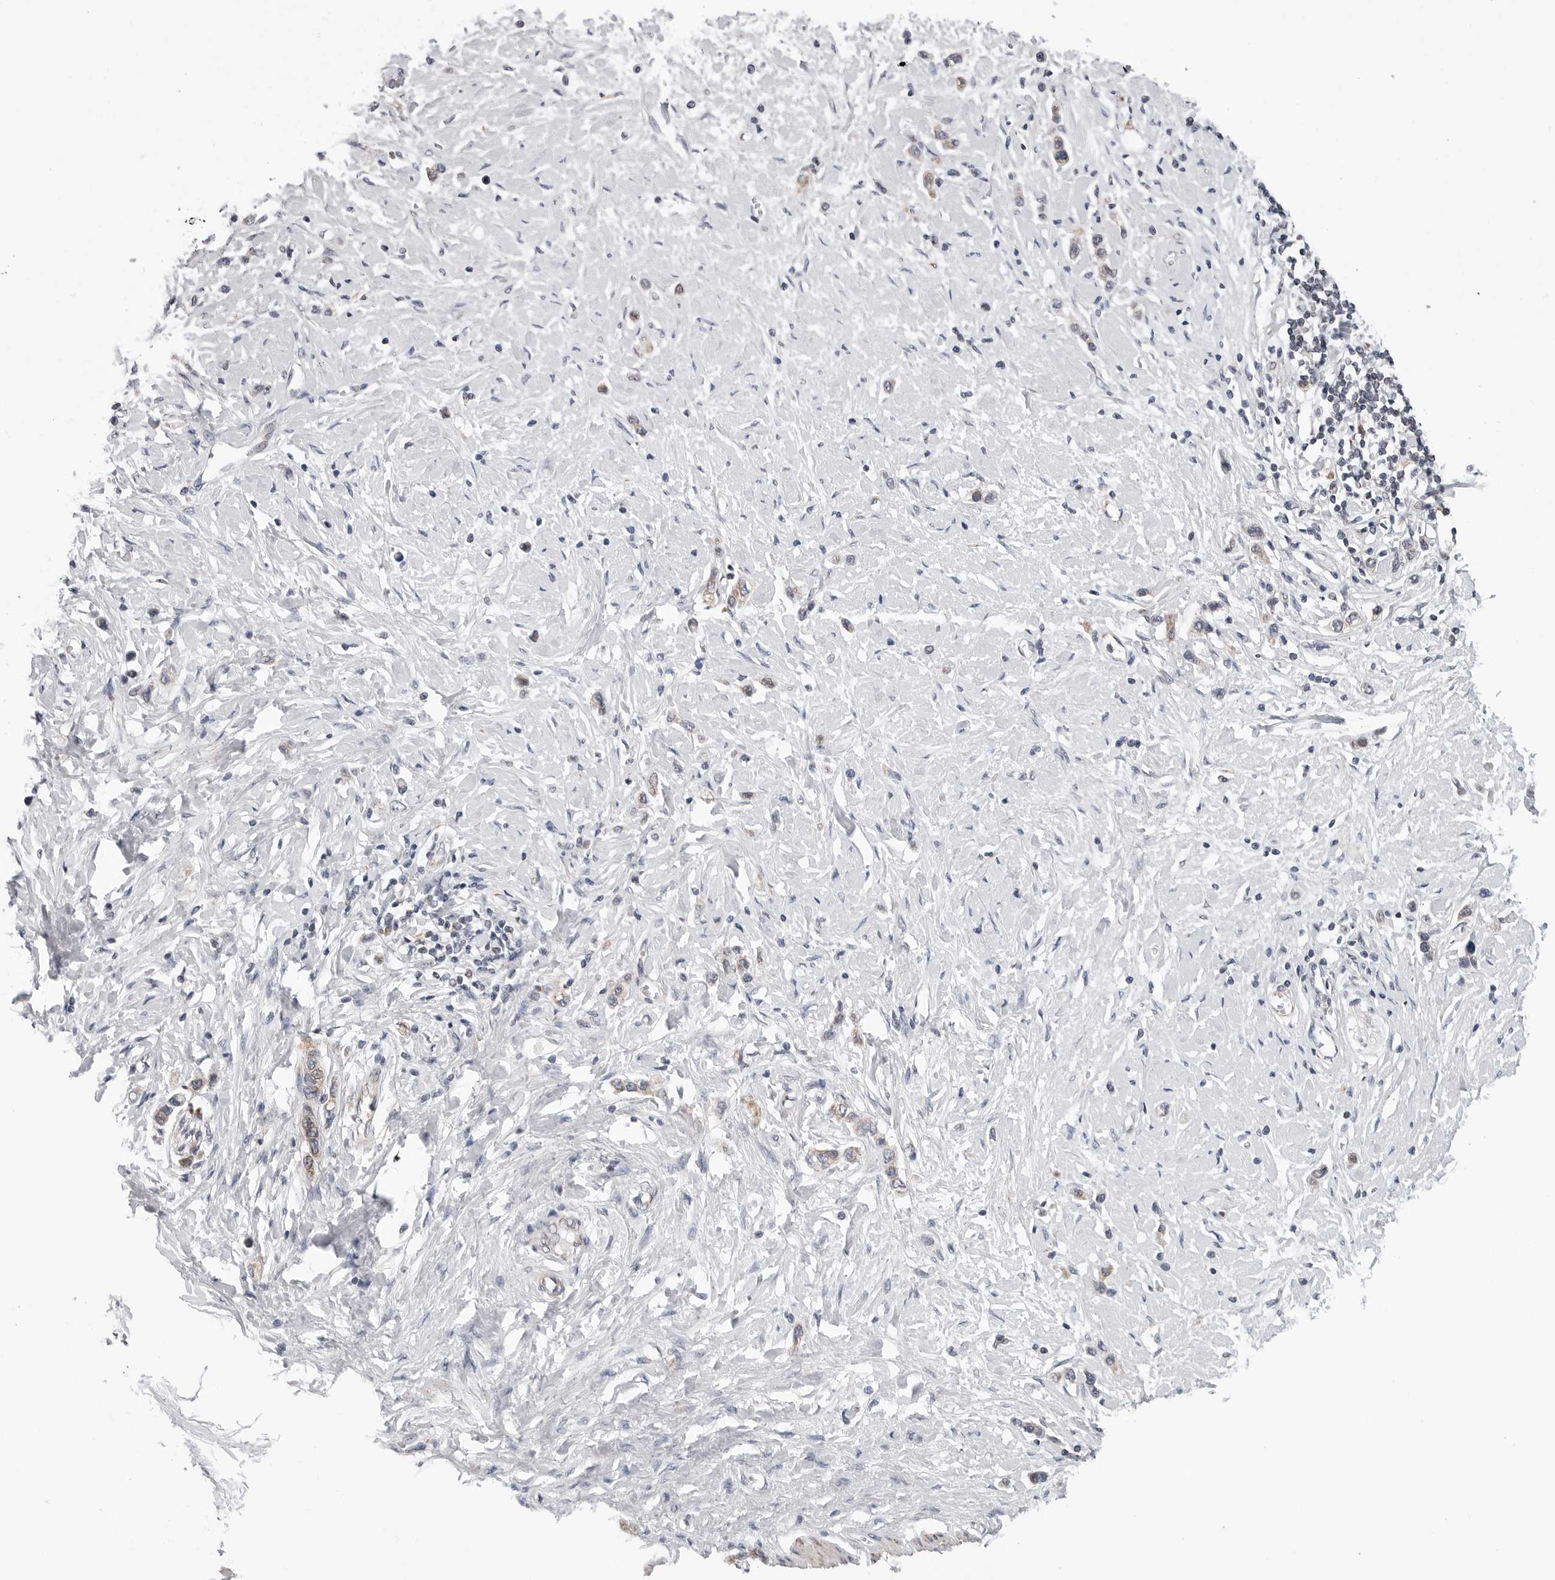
{"staining": {"intensity": "negative", "quantity": "none", "location": "none"}, "tissue": "stomach cancer", "cell_type": "Tumor cells", "image_type": "cancer", "snomed": [{"axis": "morphology", "description": "Adenocarcinoma, NOS"}, {"axis": "topography", "description": "Stomach"}], "caption": "This micrograph is of stomach cancer stained with IHC to label a protein in brown with the nuclei are counter-stained blue. There is no expression in tumor cells.", "gene": "CDK20", "patient": {"sex": "female", "age": 65}}